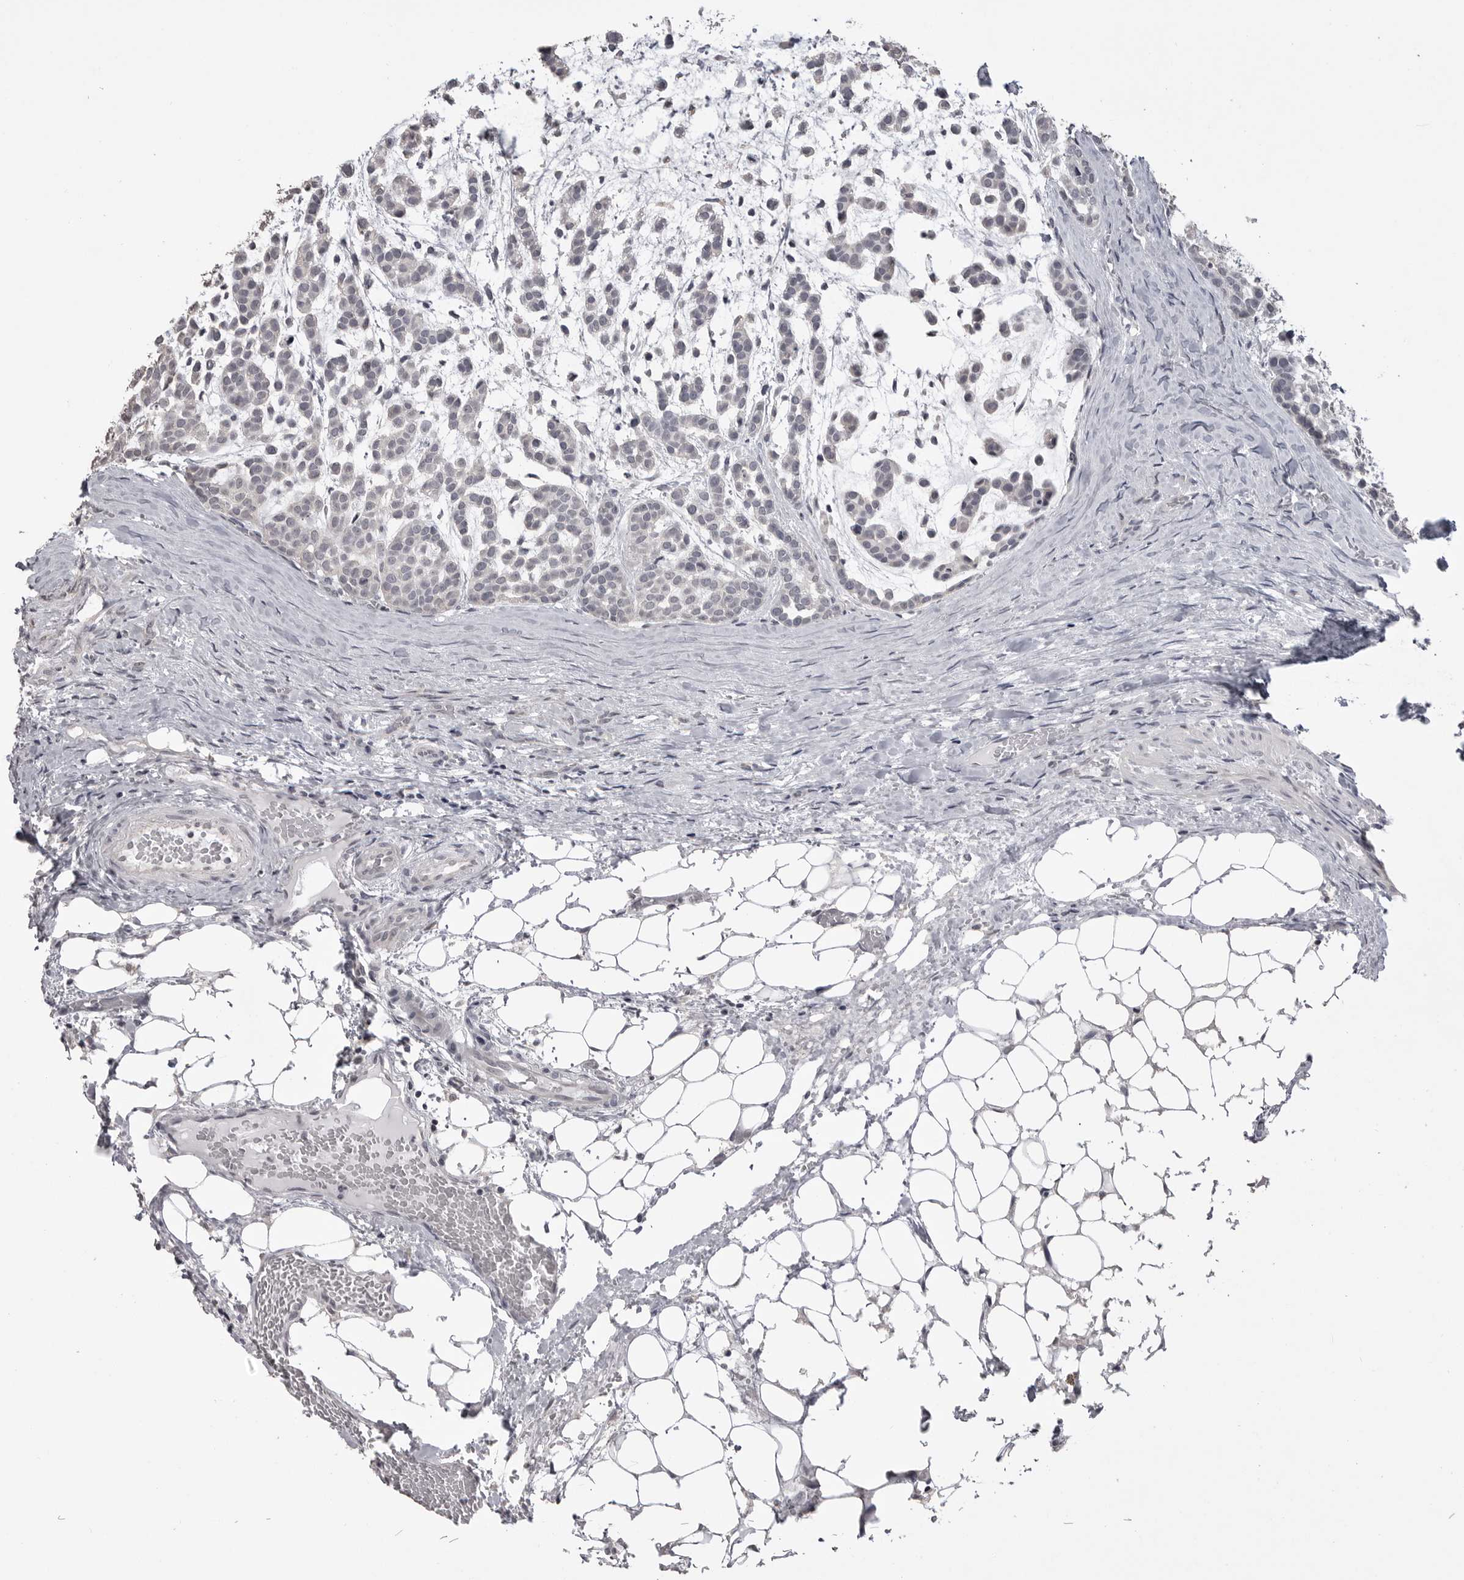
{"staining": {"intensity": "negative", "quantity": "none", "location": "none"}, "tissue": "head and neck cancer", "cell_type": "Tumor cells", "image_type": "cancer", "snomed": [{"axis": "morphology", "description": "Adenocarcinoma, NOS"}, {"axis": "morphology", "description": "Adenoma, NOS"}, {"axis": "topography", "description": "Head-Neck"}], "caption": "Head and neck adenoma was stained to show a protein in brown. There is no significant positivity in tumor cells.", "gene": "GPN2", "patient": {"sex": "female", "age": 55}}